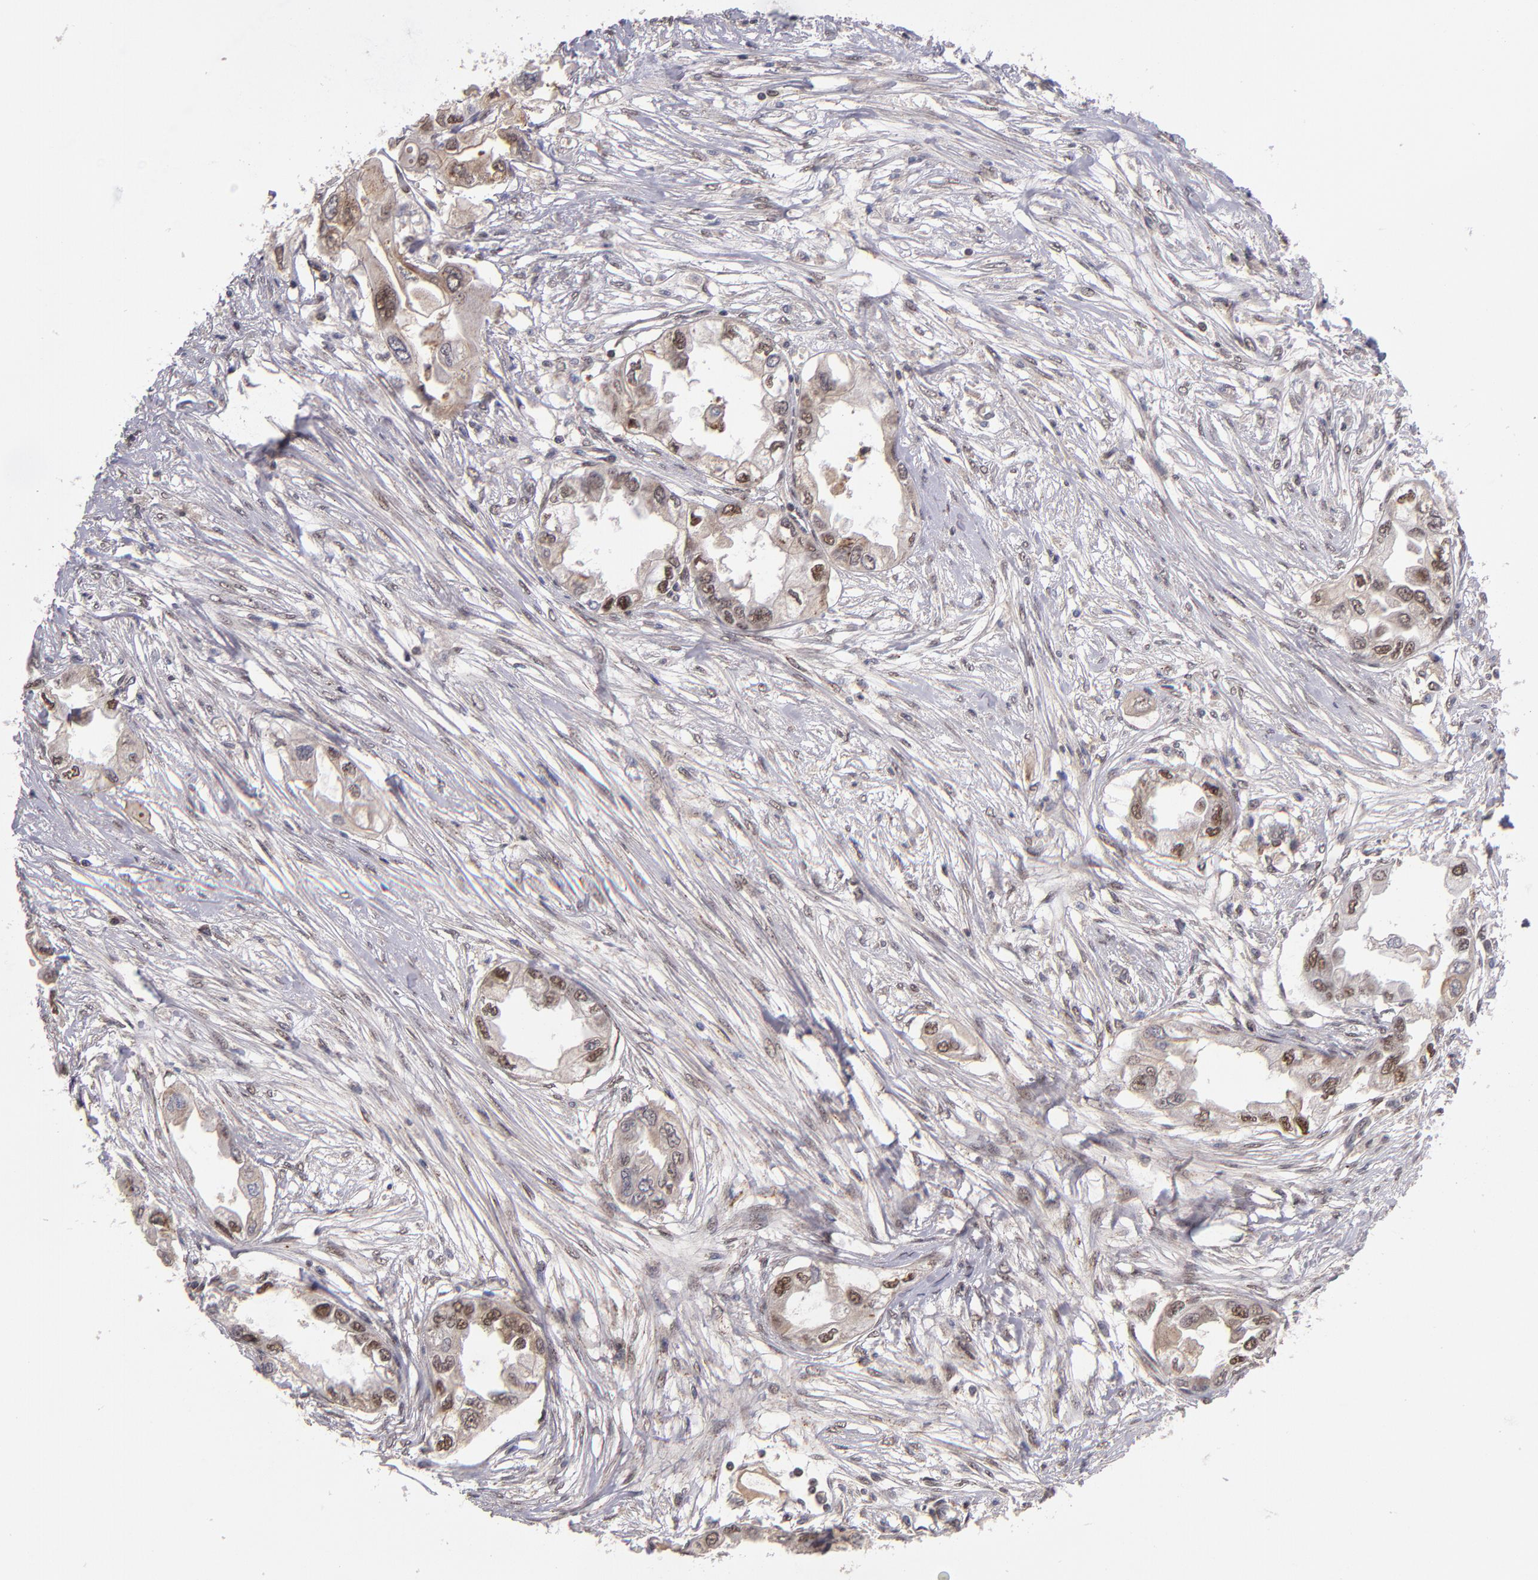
{"staining": {"intensity": "strong", "quantity": ">75%", "location": "nuclear"}, "tissue": "endometrial cancer", "cell_type": "Tumor cells", "image_type": "cancer", "snomed": [{"axis": "morphology", "description": "Adenocarcinoma, NOS"}, {"axis": "topography", "description": "Endometrium"}], "caption": "IHC of adenocarcinoma (endometrial) shows high levels of strong nuclear positivity in about >75% of tumor cells.", "gene": "EP300", "patient": {"sex": "female", "age": 67}}